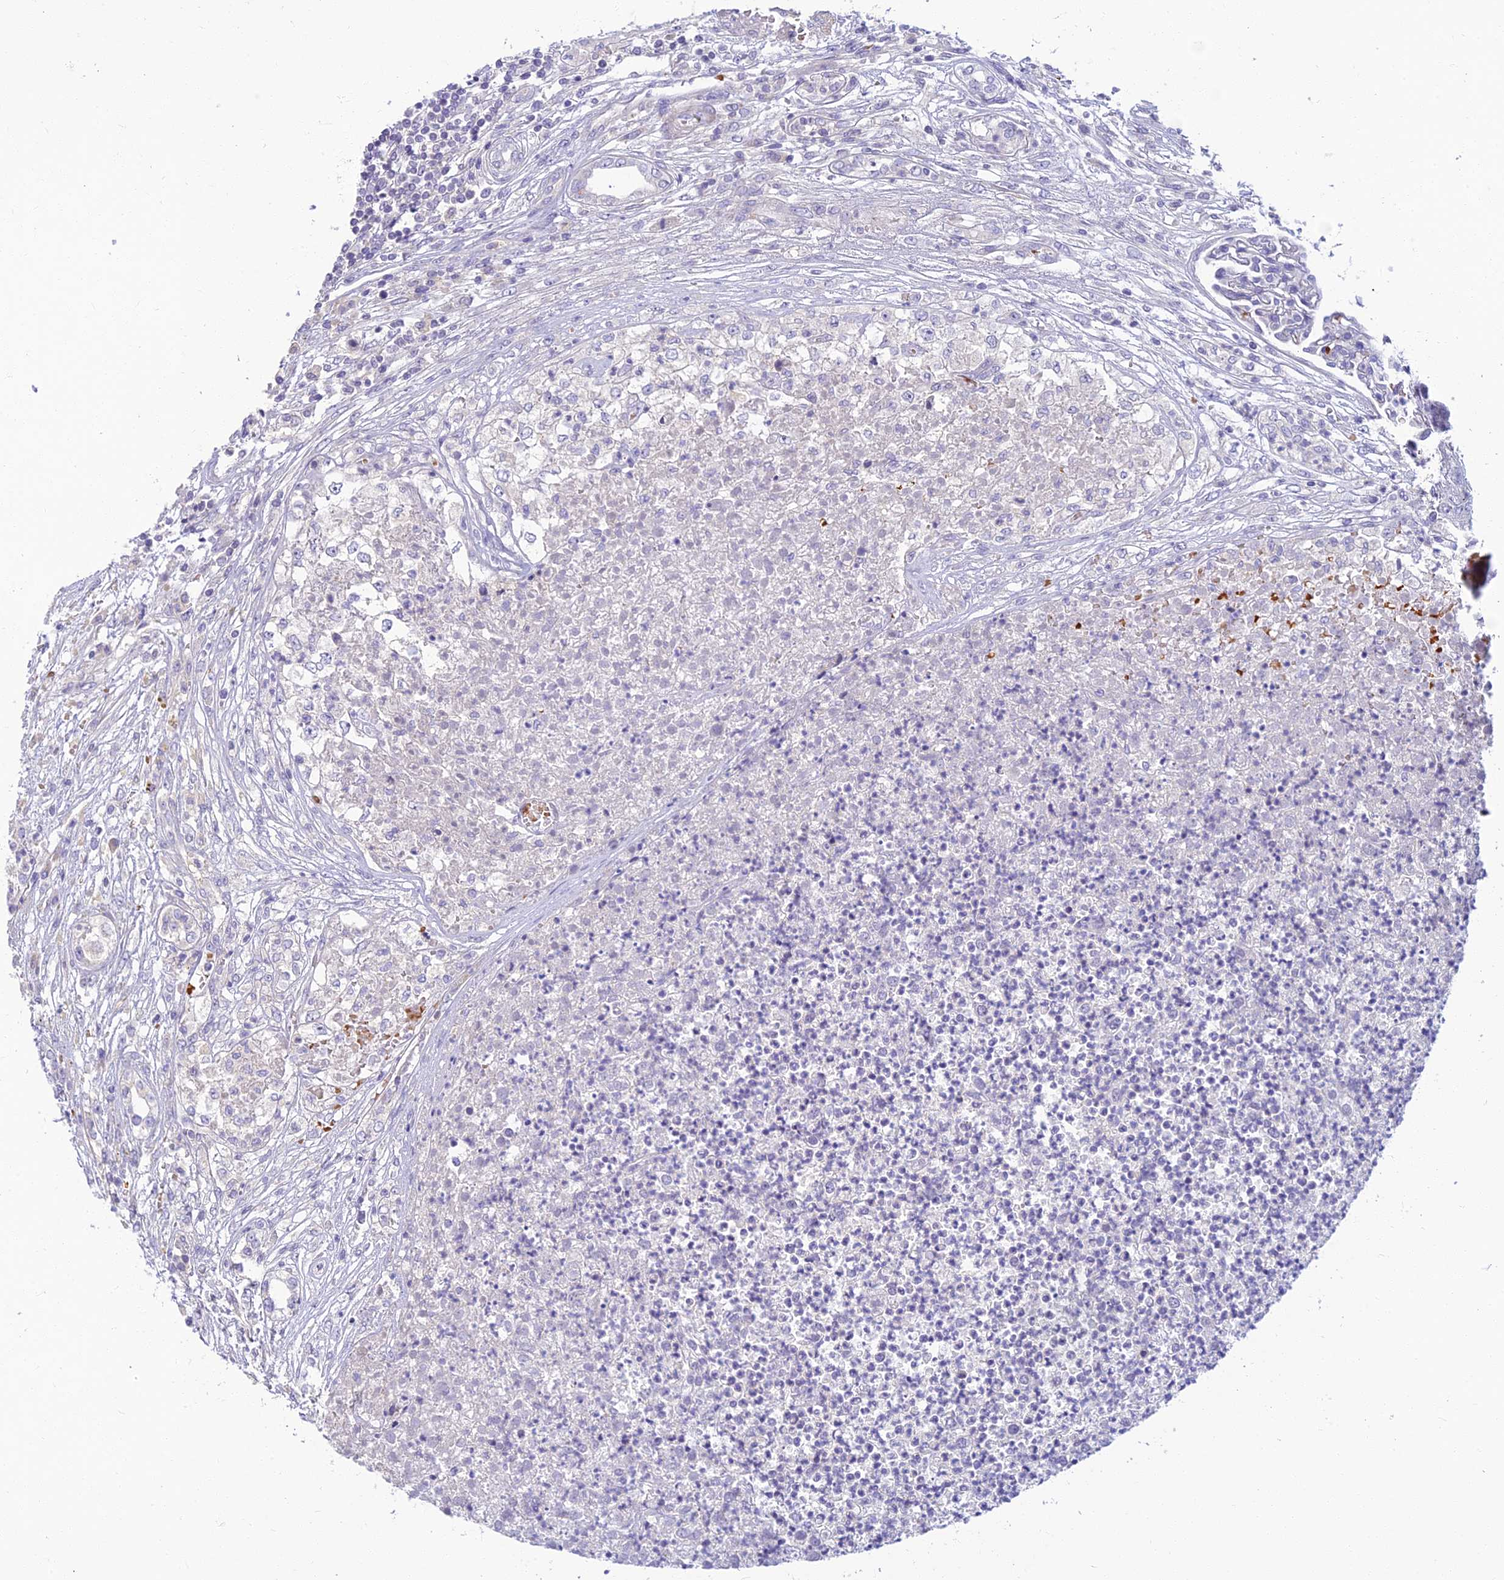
{"staining": {"intensity": "negative", "quantity": "none", "location": "none"}, "tissue": "renal cancer", "cell_type": "Tumor cells", "image_type": "cancer", "snomed": [{"axis": "morphology", "description": "Adenocarcinoma, NOS"}, {"axis": "topography", "description": "Kidney"}], "caption": "This histopathology image is of renal cancer stained with IHC to label a protein in brown with the nuclei are counter-stained blue. There is no staining in tumor cells. Nuclei are stained in blue.", "gene": "CLIP4", "patient": {"sex": "female", "age": 54}}